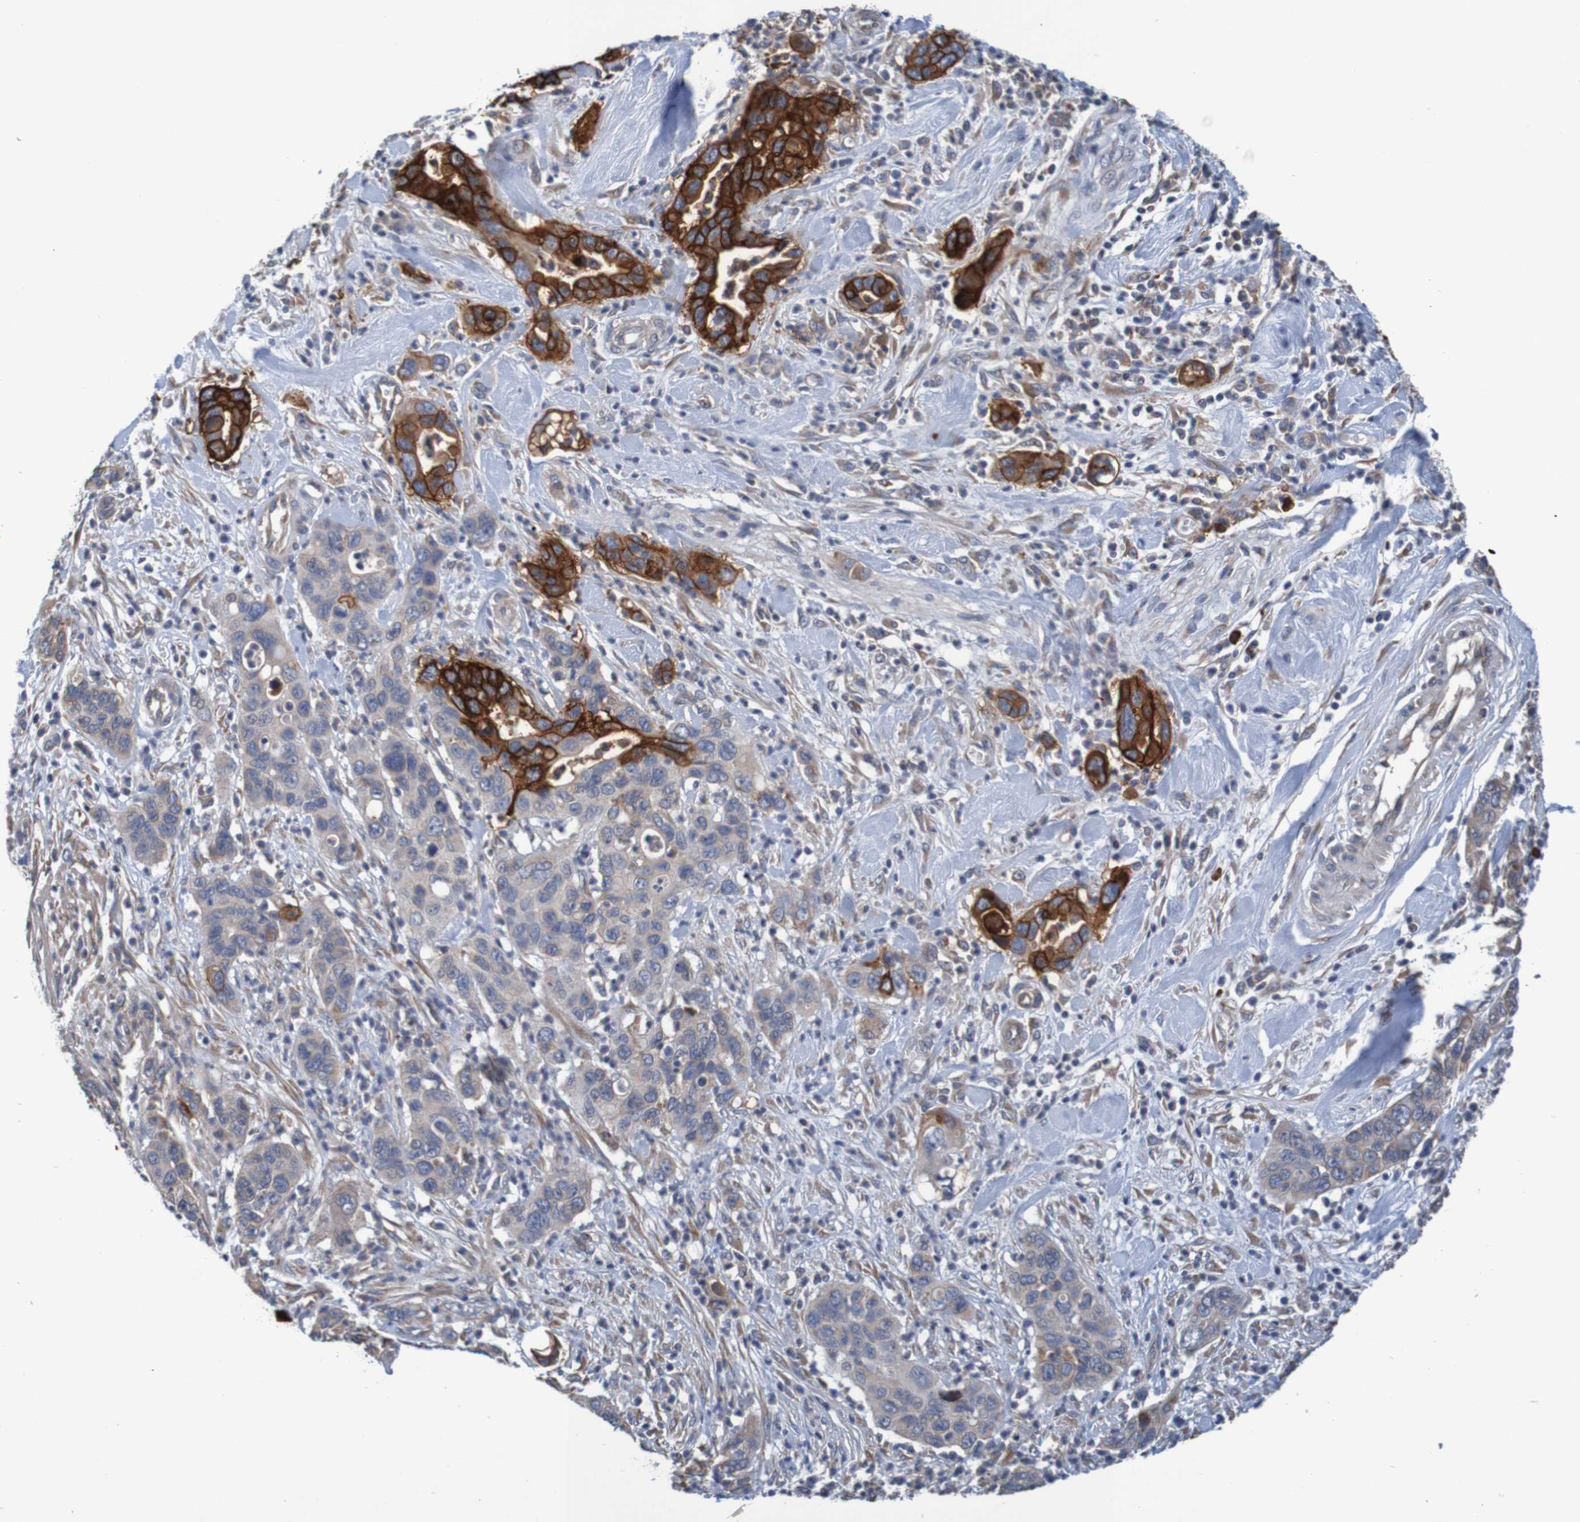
{"staining": {"intensity": "strong", "quantity": "<25%", "location": "cytoplasmic/membranous"}, "tissue": "pancreatic cancer", "cell_type": "Tumor cells", "image_type": "cancer", "snomed": [{"axis": "morphology", "description": "Adenocarcinoma, NOS"}, {"axis": "topography", "description": "Pancreas"}], "caption": "Protein staining of pancreatic cancer tissue displays strong cytoplasmic/membranous positivity in about <25% of tumor cells.", "gene": "CLDN18", "patient": {"sex": "female", "age": 71}}